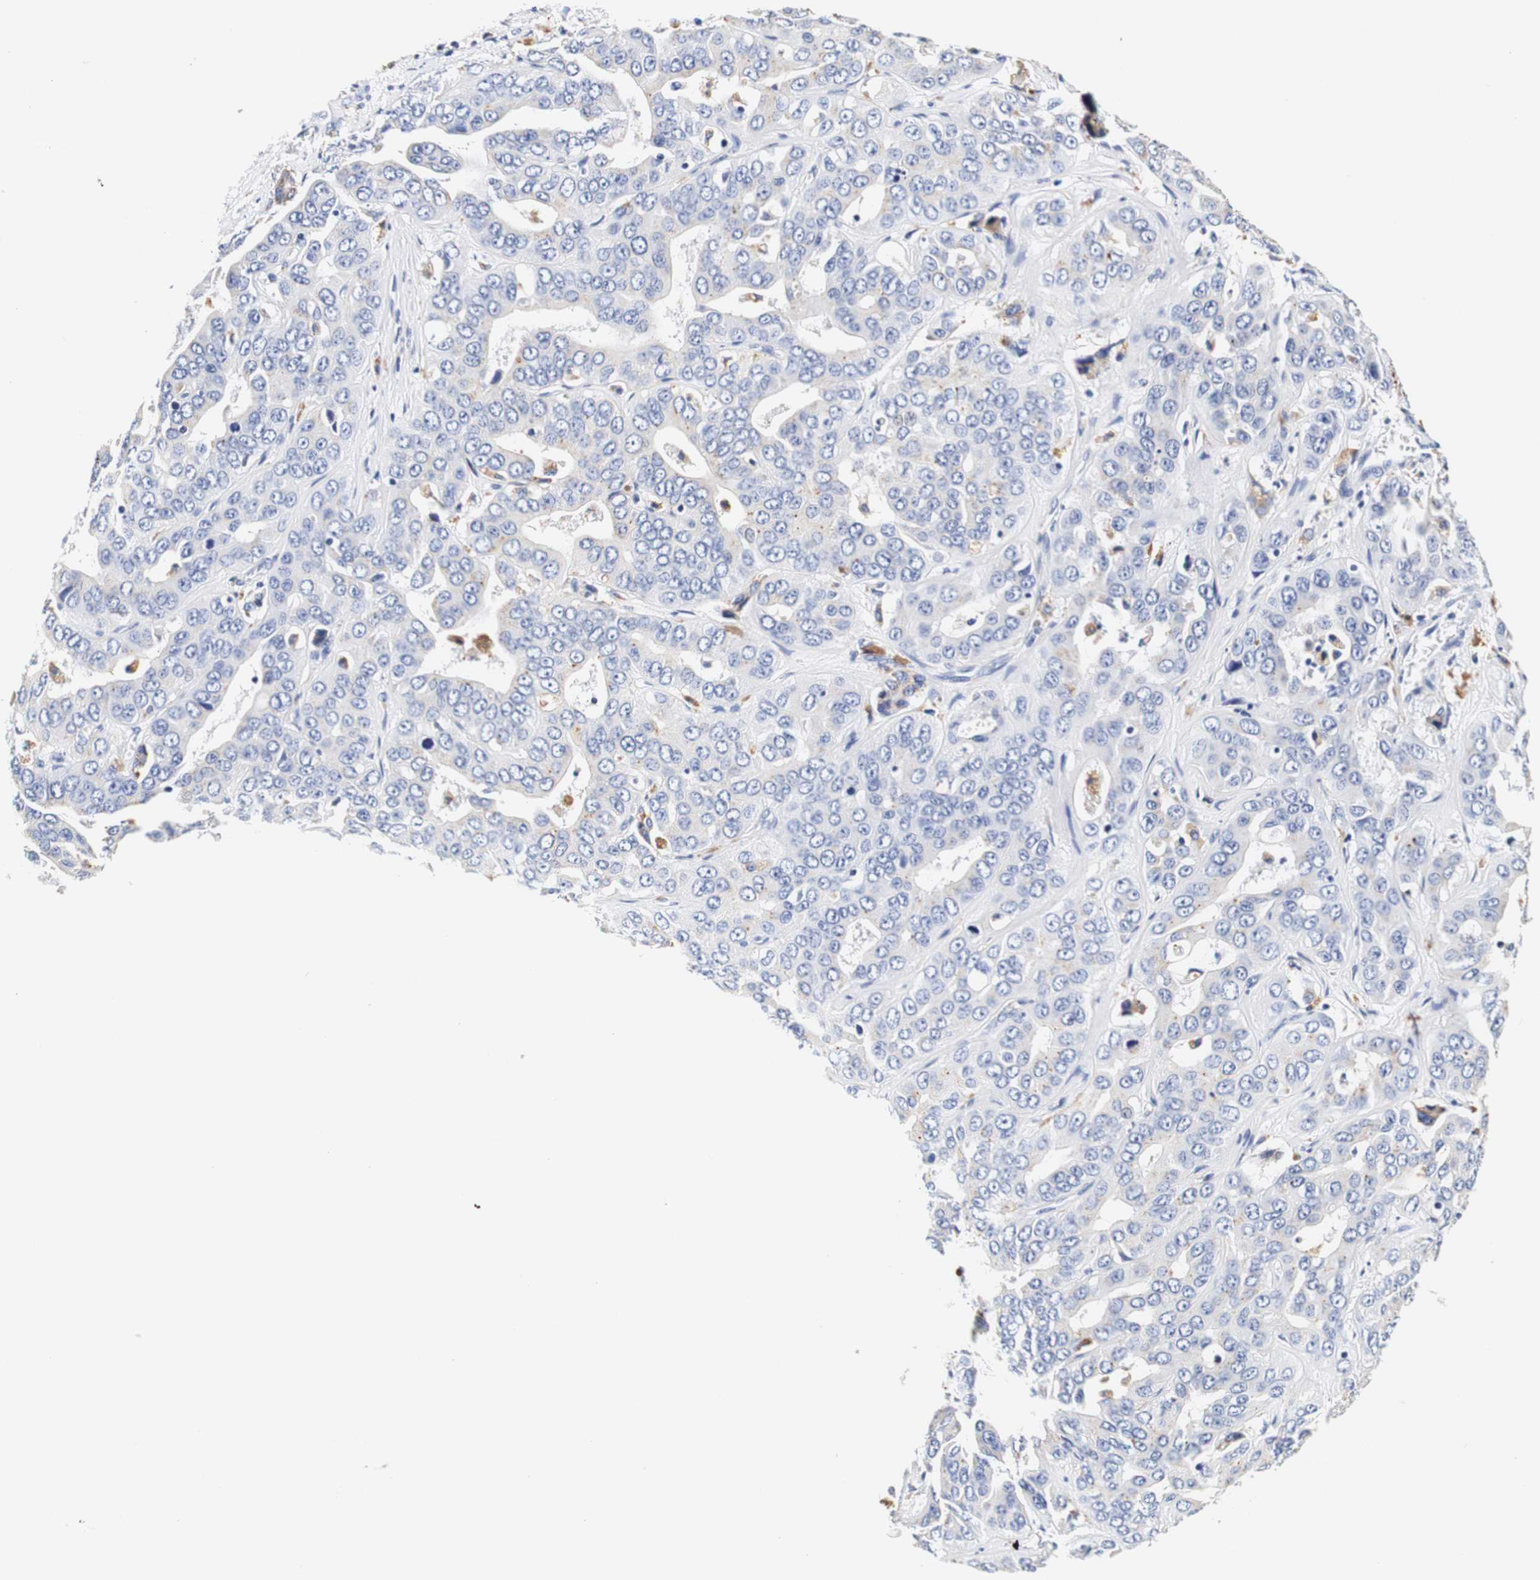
{"staining": {"intensity": "negative", "quantity": "none", "location": "none"}, "tissue": "liver cancer", "cell_type": "Tumor cells", "image_type": "cancer", "snomed": [{"axis": "morphology", "description": "Cholangiocarcinoma"}, {"axis": "topography", "description": "Liver"}], "caption": "IHC of human liver cancer (cholangiocarcinoma) demonstrates no staining in tumor cells. (DAB immunohistochemistry, high magnification).", "gene": "CAMK4", "patient": {"sex": "female", "age": 52}}